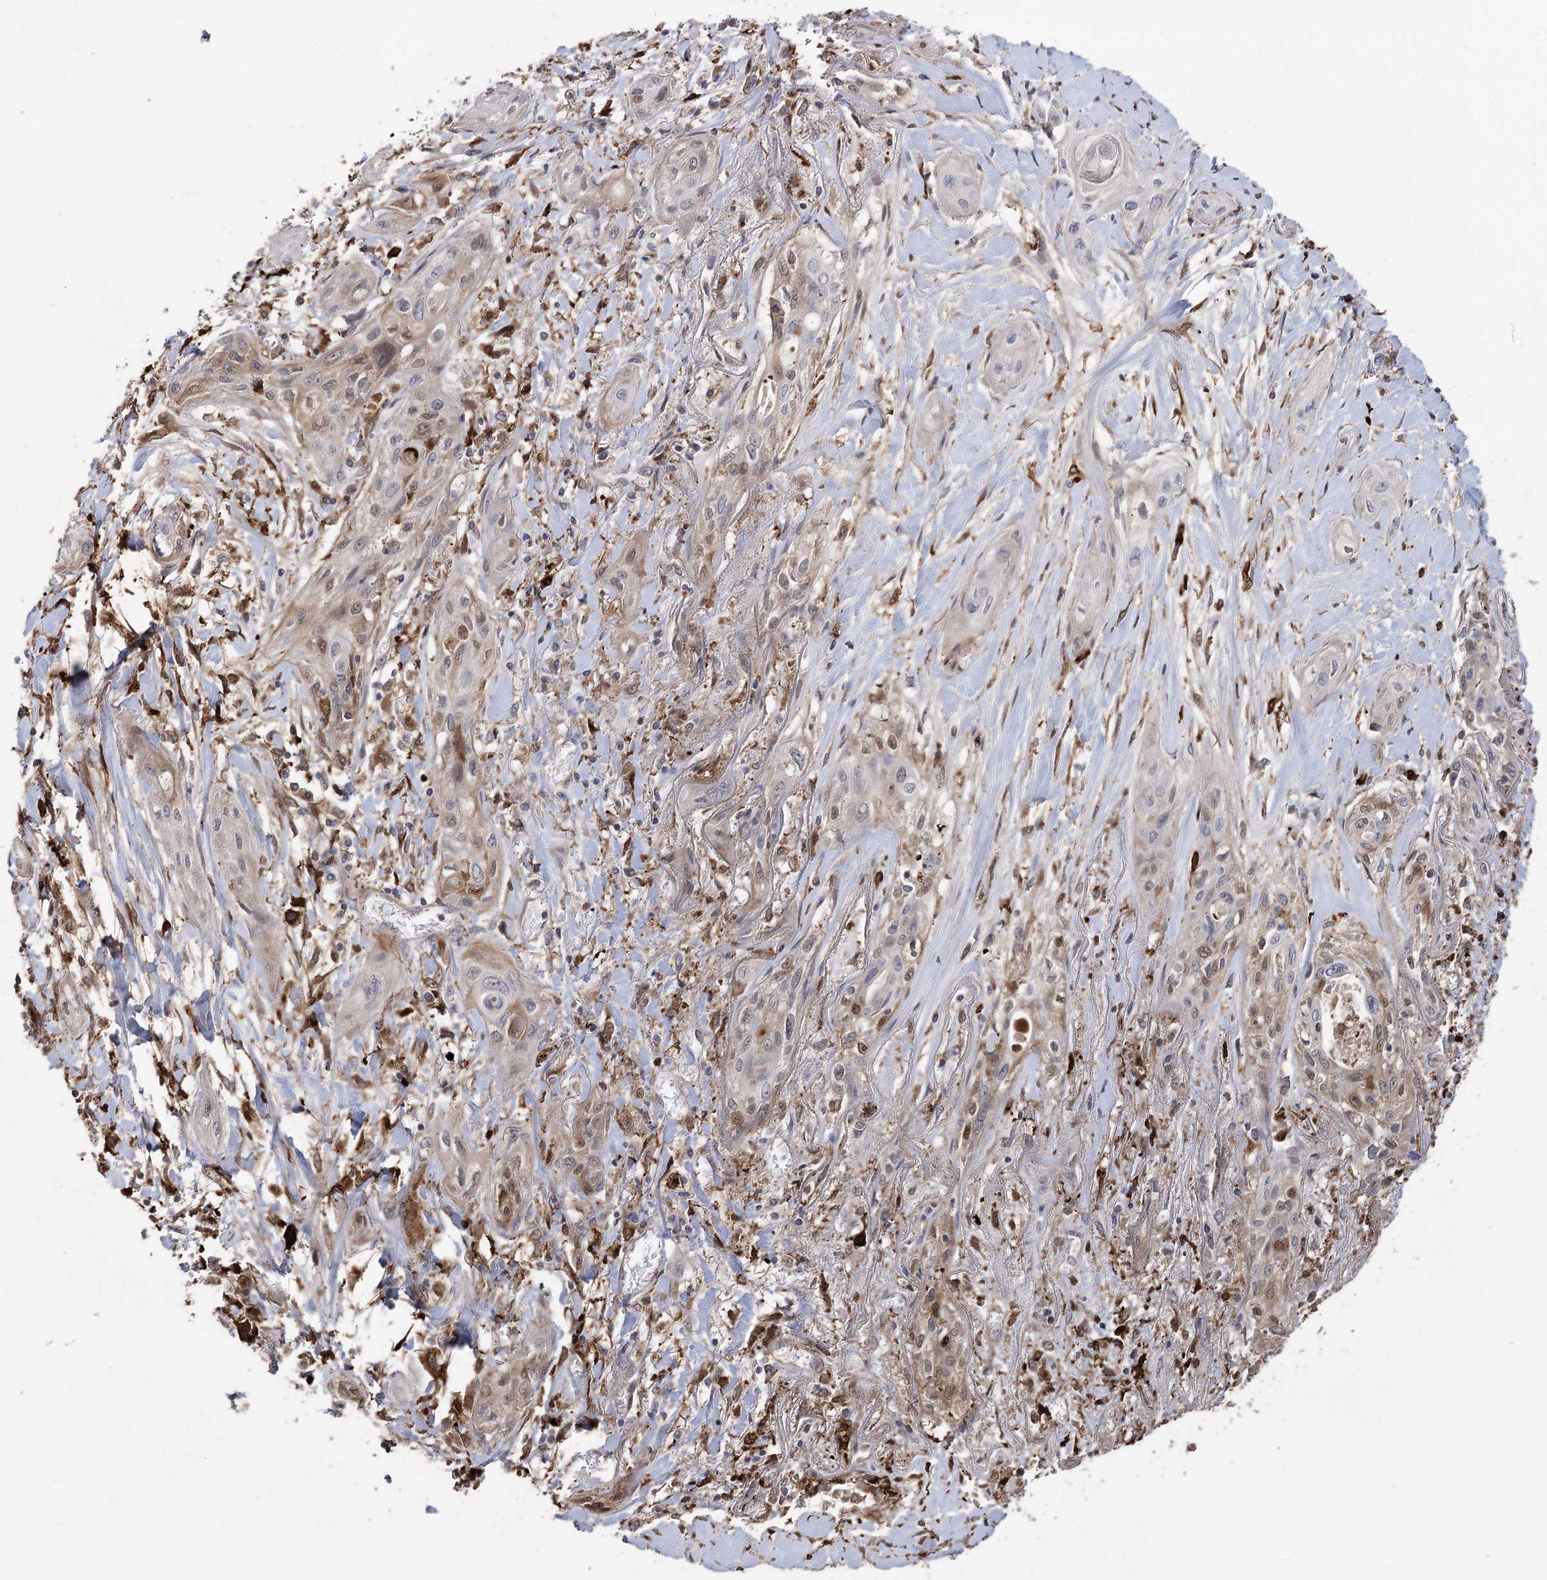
{"staining": {"intensity": "moderate", "quantity": "<25%", "location": "cytoplasmic/membranous,nuclear"}, "tissue": "lung cancer", "cell_type": "Tumor cells", "image_type": "cancer", "snomed": [{"axis": "morphology", "description": "Squamous cell carcinoma, NOS"}, {"axis": "topography", "description": "Lung"}], "caption": "Protein staining of lung cancer (squamous cell carcinoma) tissue displays moderate cytoplasmic/membranous and nuclear expression in about <25% of tumor cells. The staining is performed using DAB brown chromogen to label protein expression. The nuclei are counter-stained blue using hematoxylin.", "gene": "OTUD1", "patient": {"sex": "female", "age": 47}}